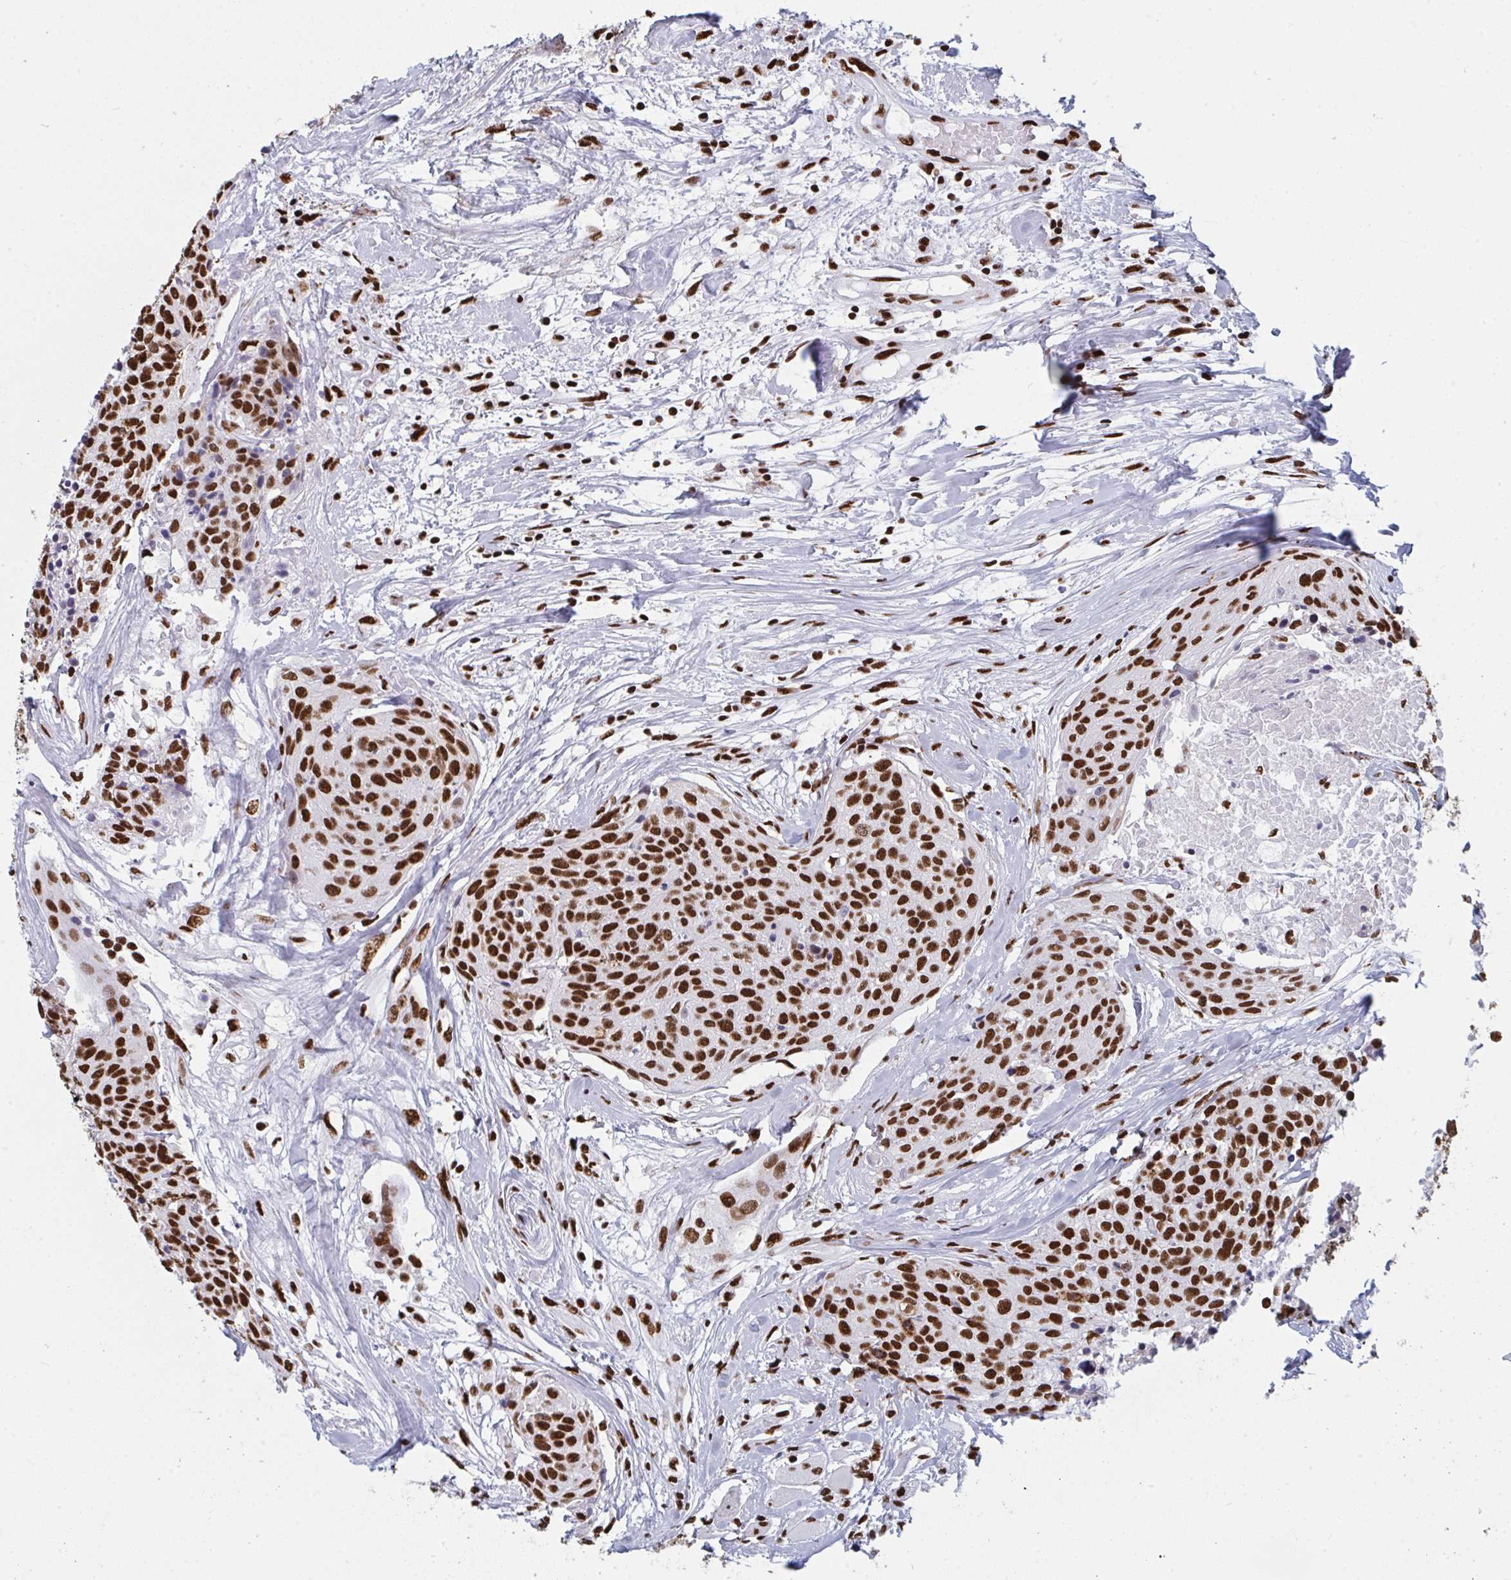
{"staining": {"intensity": "strong", "quantity": ">75%", "location": "nuclear"}, "tissue": "head and neck cancer", "cell_type": "Tumor cells", "image_type": "cancer", "snomed": [{"axis": "morphology", "description": "Squamous cell carcinoma, NOS"}, {"axis": "topography", "description": "Oral tissue"}, {"axis": "topography", "description": "Head-Neck"}], "caption": "The immunohistochemical stain labels strong nuclear expression in tumor cells of head and neck cancer (squamous cell carcinoma) tissue.", "gene": "GAR1", "patient": {"sex": "male", "age": 64}}